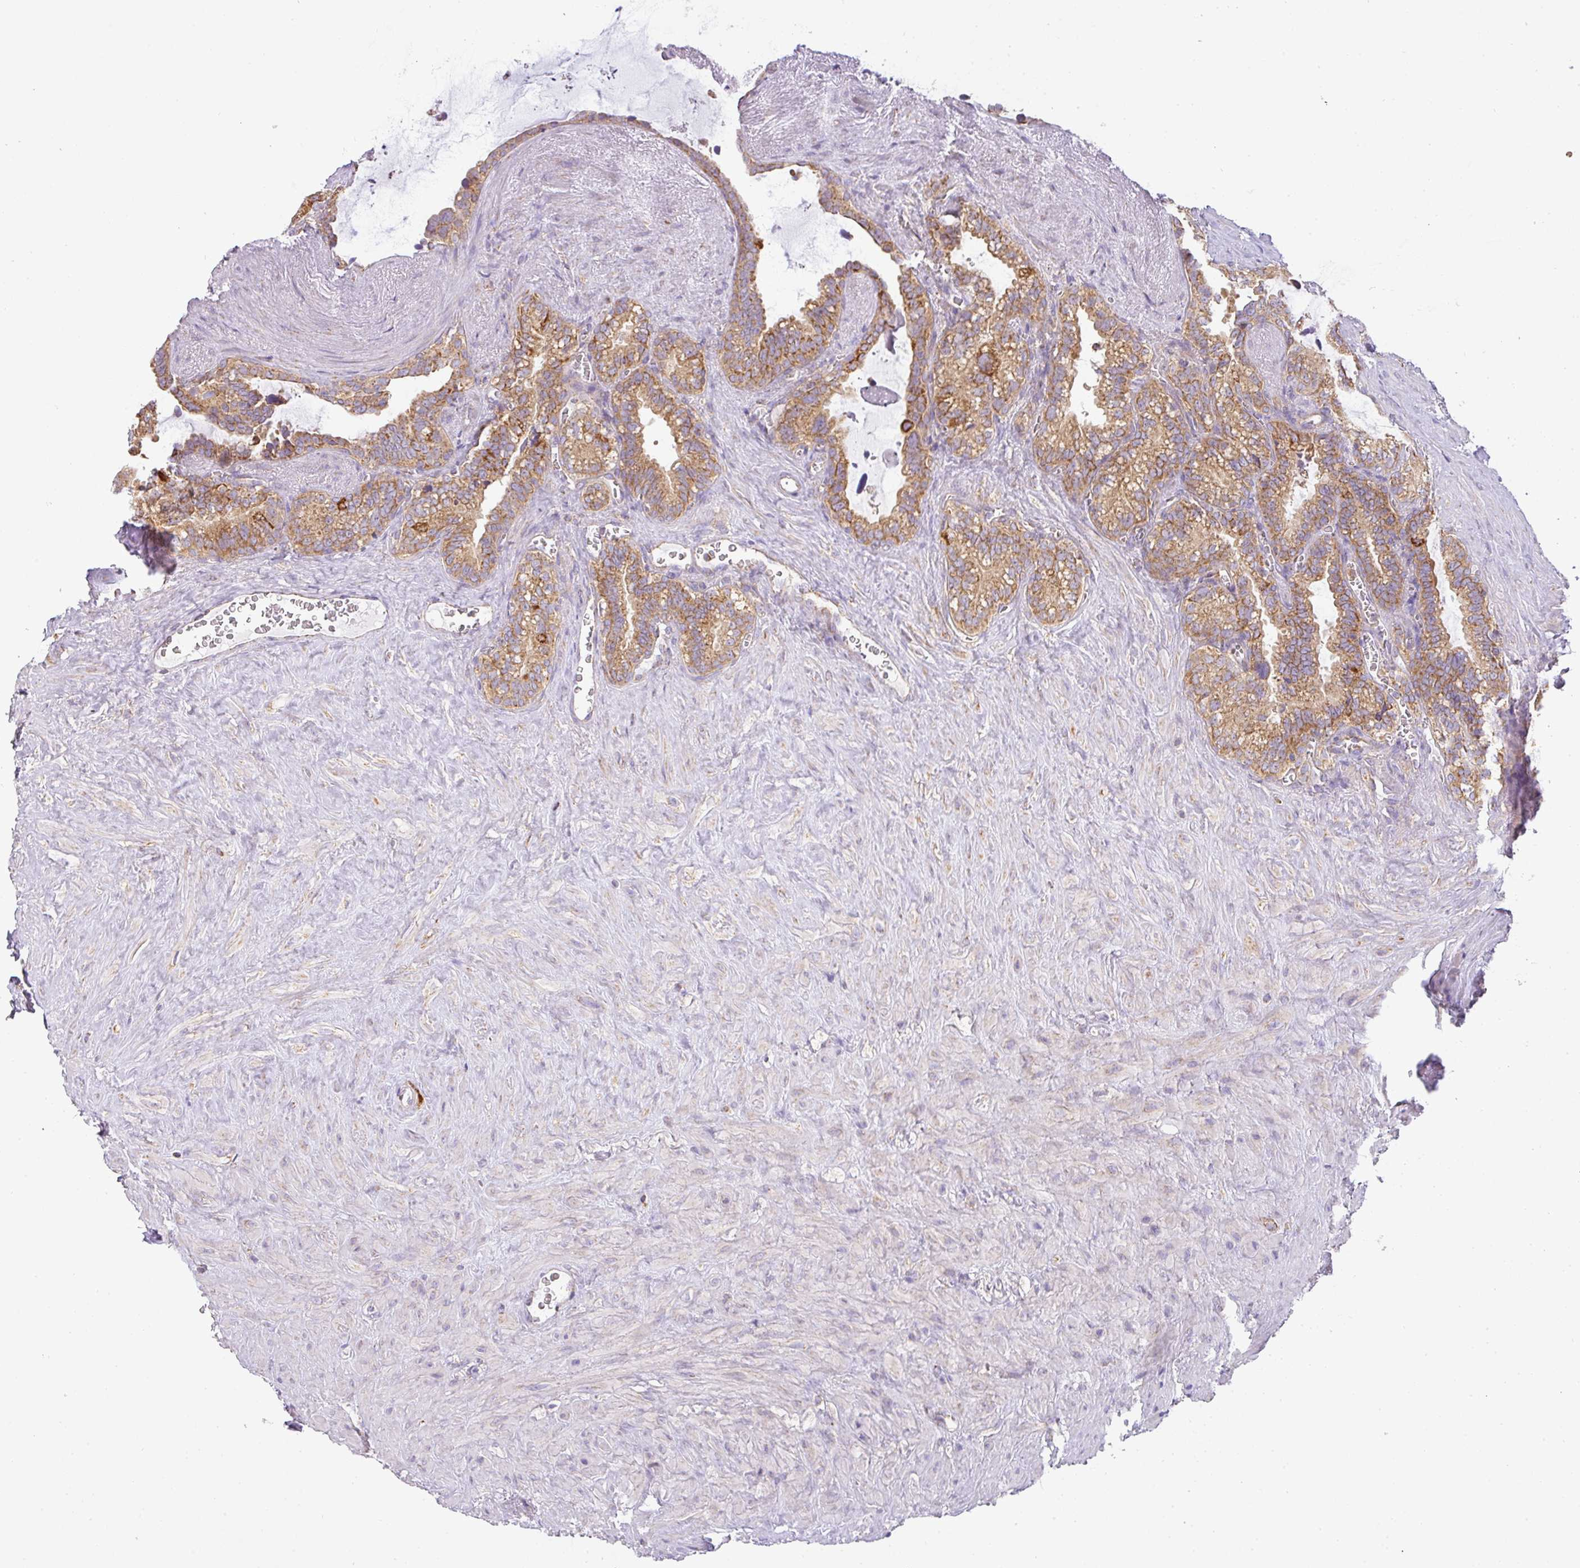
{"staining": {"intensity": "moderate", "quantity": ">75%", "location": "cytoplasmic/membranous"}, "tissue": "seminal vesicle", "cell_type": "Glandular cells", "image_type": "normal", "snomed": [{"axis": "morphology", "description": "Normal tissue, NOS"}, {"axis": "topography", "description": "Prostate"}, {"axis": "topography", "description": "Seminal veicle"}], "caption": "Seminal vesicle was stained to show a protein in brown. There is medium levels of moderate cytoplasmic/membranous positivity in approximately >75% of glandular cells.", "gene": "ZNF211", "patient": {"sex": "male", "age": 58}}